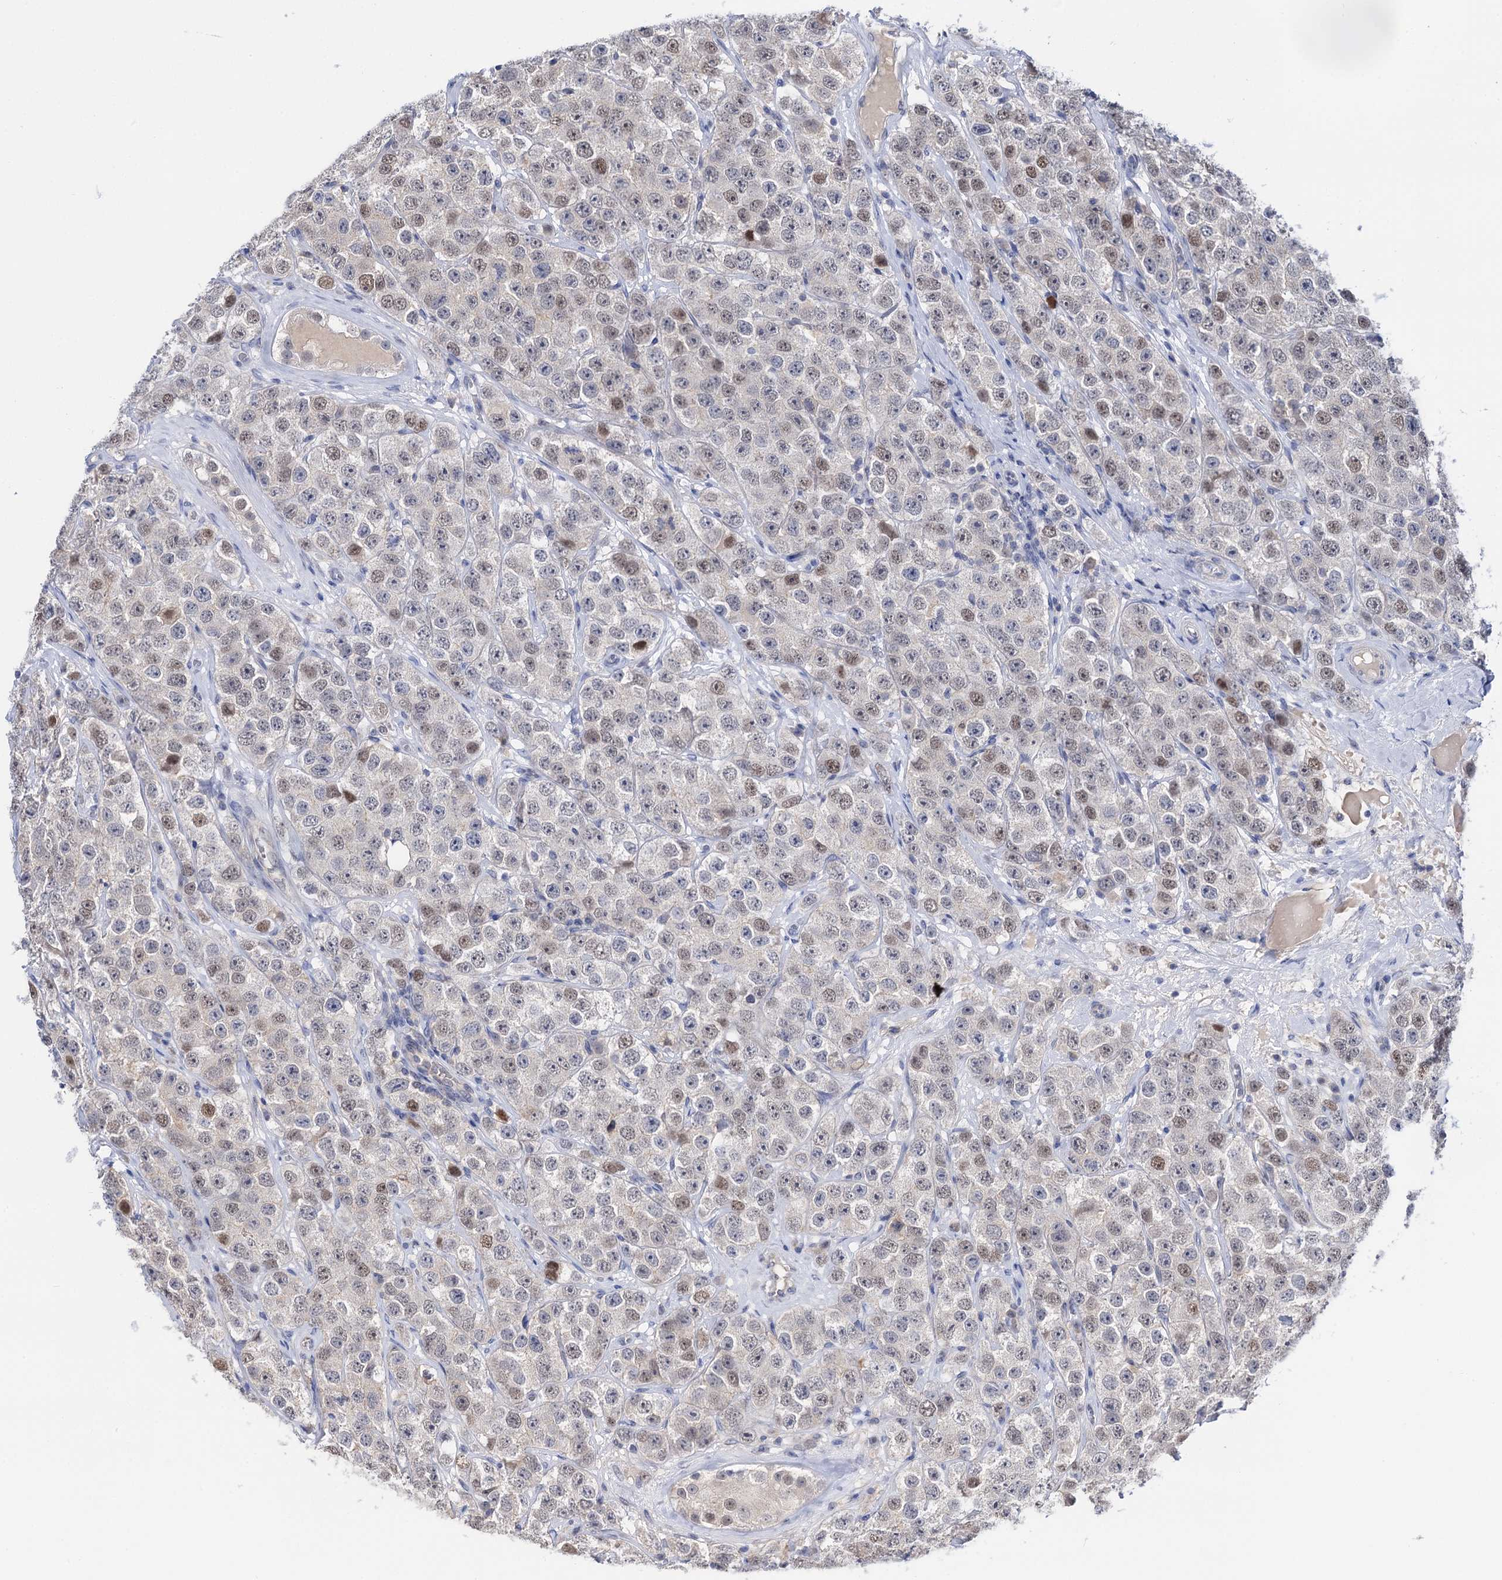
{"staining": {"intensity": "weak", "quantity": "25%-75%", "location": "nuclear"}, "tissue": "testis cancer", "cell_type": "Tumor cells", "image_type": "cancer", "snomed": [{"axis": "morphology", "description": "Seminoma, NOS"}, {"axis": "topography", "description": "Testis"}], "caption": "Immunohistochemistry (IHC) of testis cancer (seminoma) demonstrates low levels of weak nuclear positivity in approximately 25%-75% of tumor cells.", "gene": "NEK10", "patient": {"sex": "male", "age": 28}}